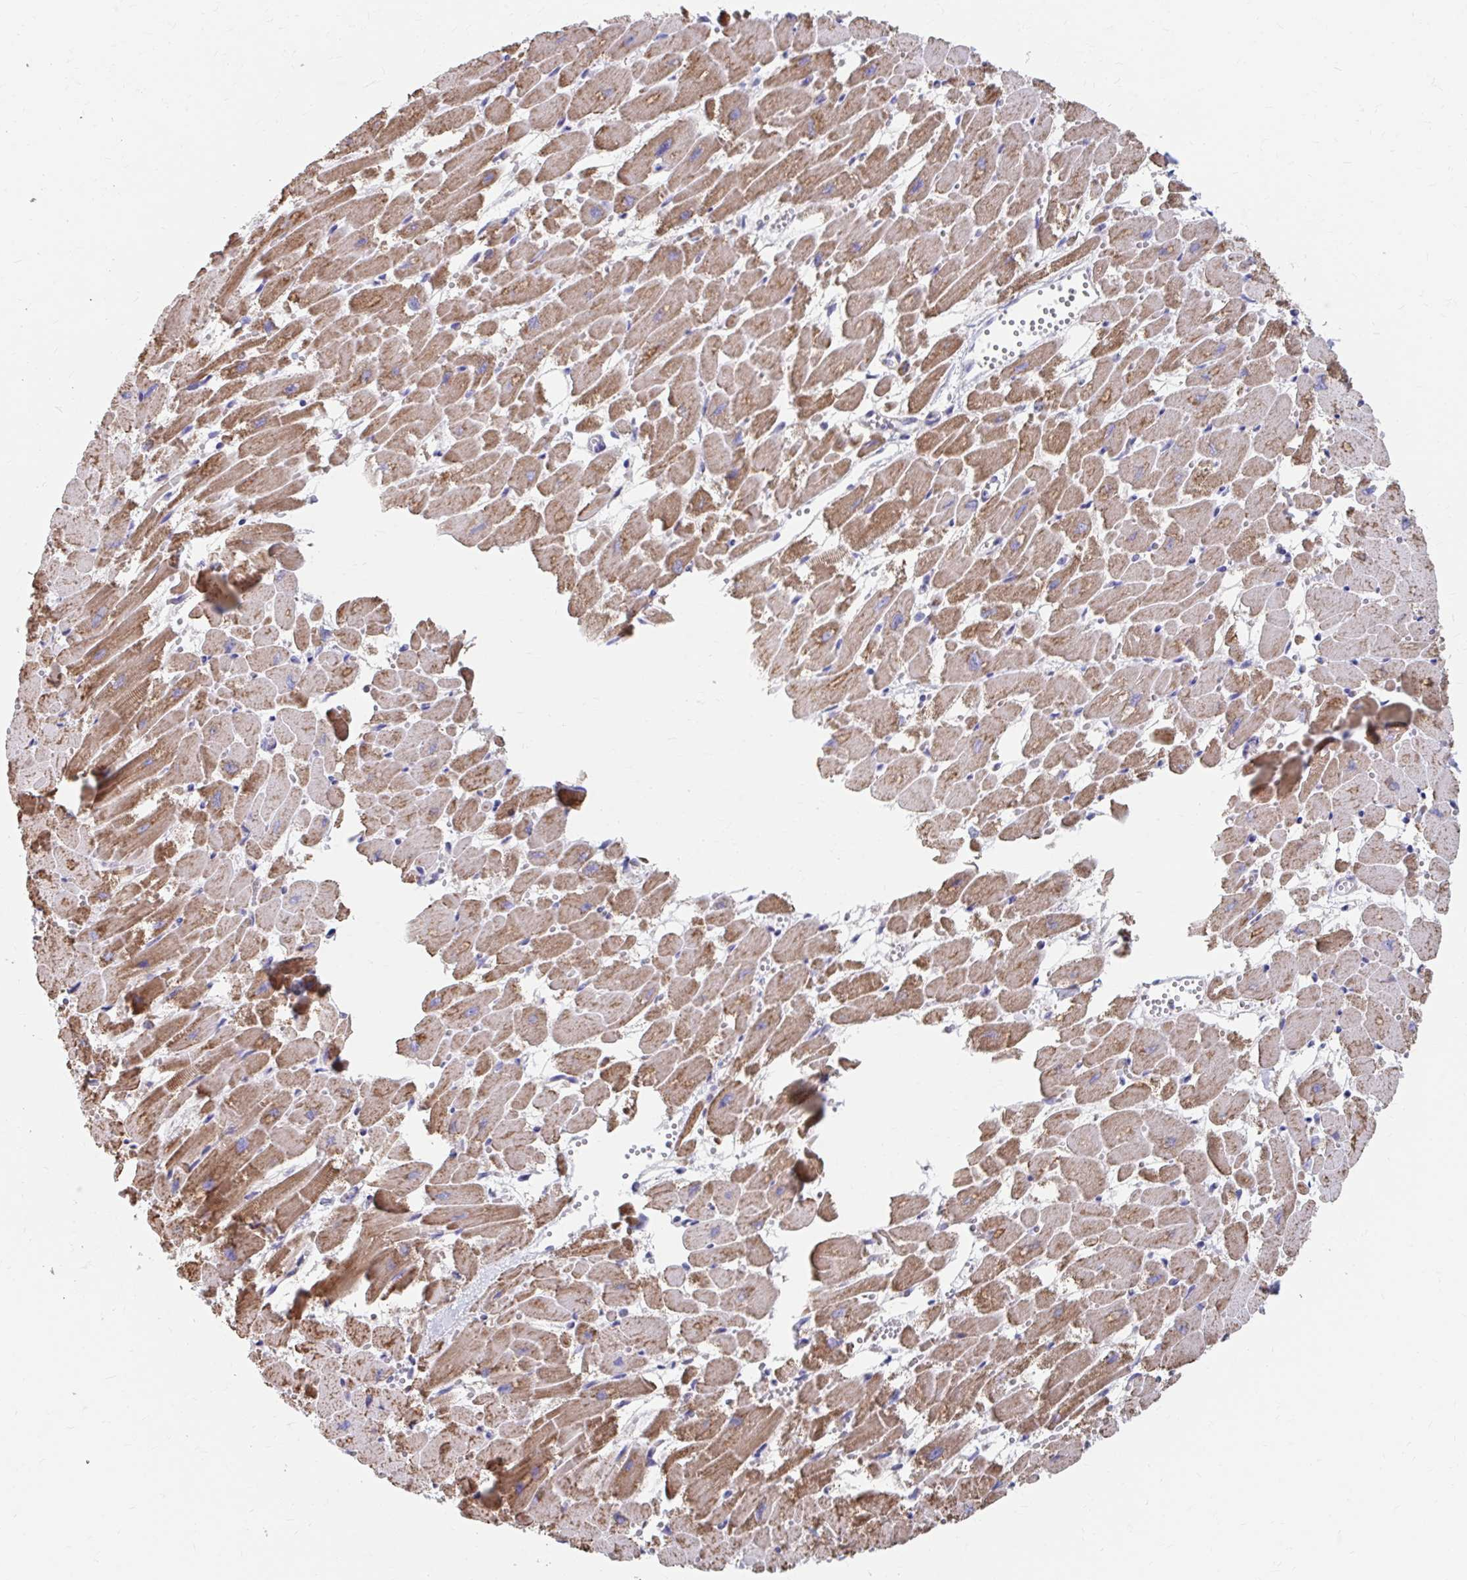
{"staining": {"intensity": "moderate", "quantity": ">75%", "location": "cytoplasmic/membranous"}, "tissue": "heart muscle", "cell_type": "Cardiomyocytes", "image_type": "normal", "snomed": [{"axis": "morphology", "description": "Normal tissue, NOS"}, {"axis": "topography", "description": "Heart"}], "caption": "Protein expression analysis of benign heart muscle exhibits moderate cytoplasmic/membranous positivity in about >75% of cardiomyocytes. (Brightfield microscopy of DAB IHC at high magnification).", "gene": "RCC1L", "patient": {"sex": "female", "age": 52}}